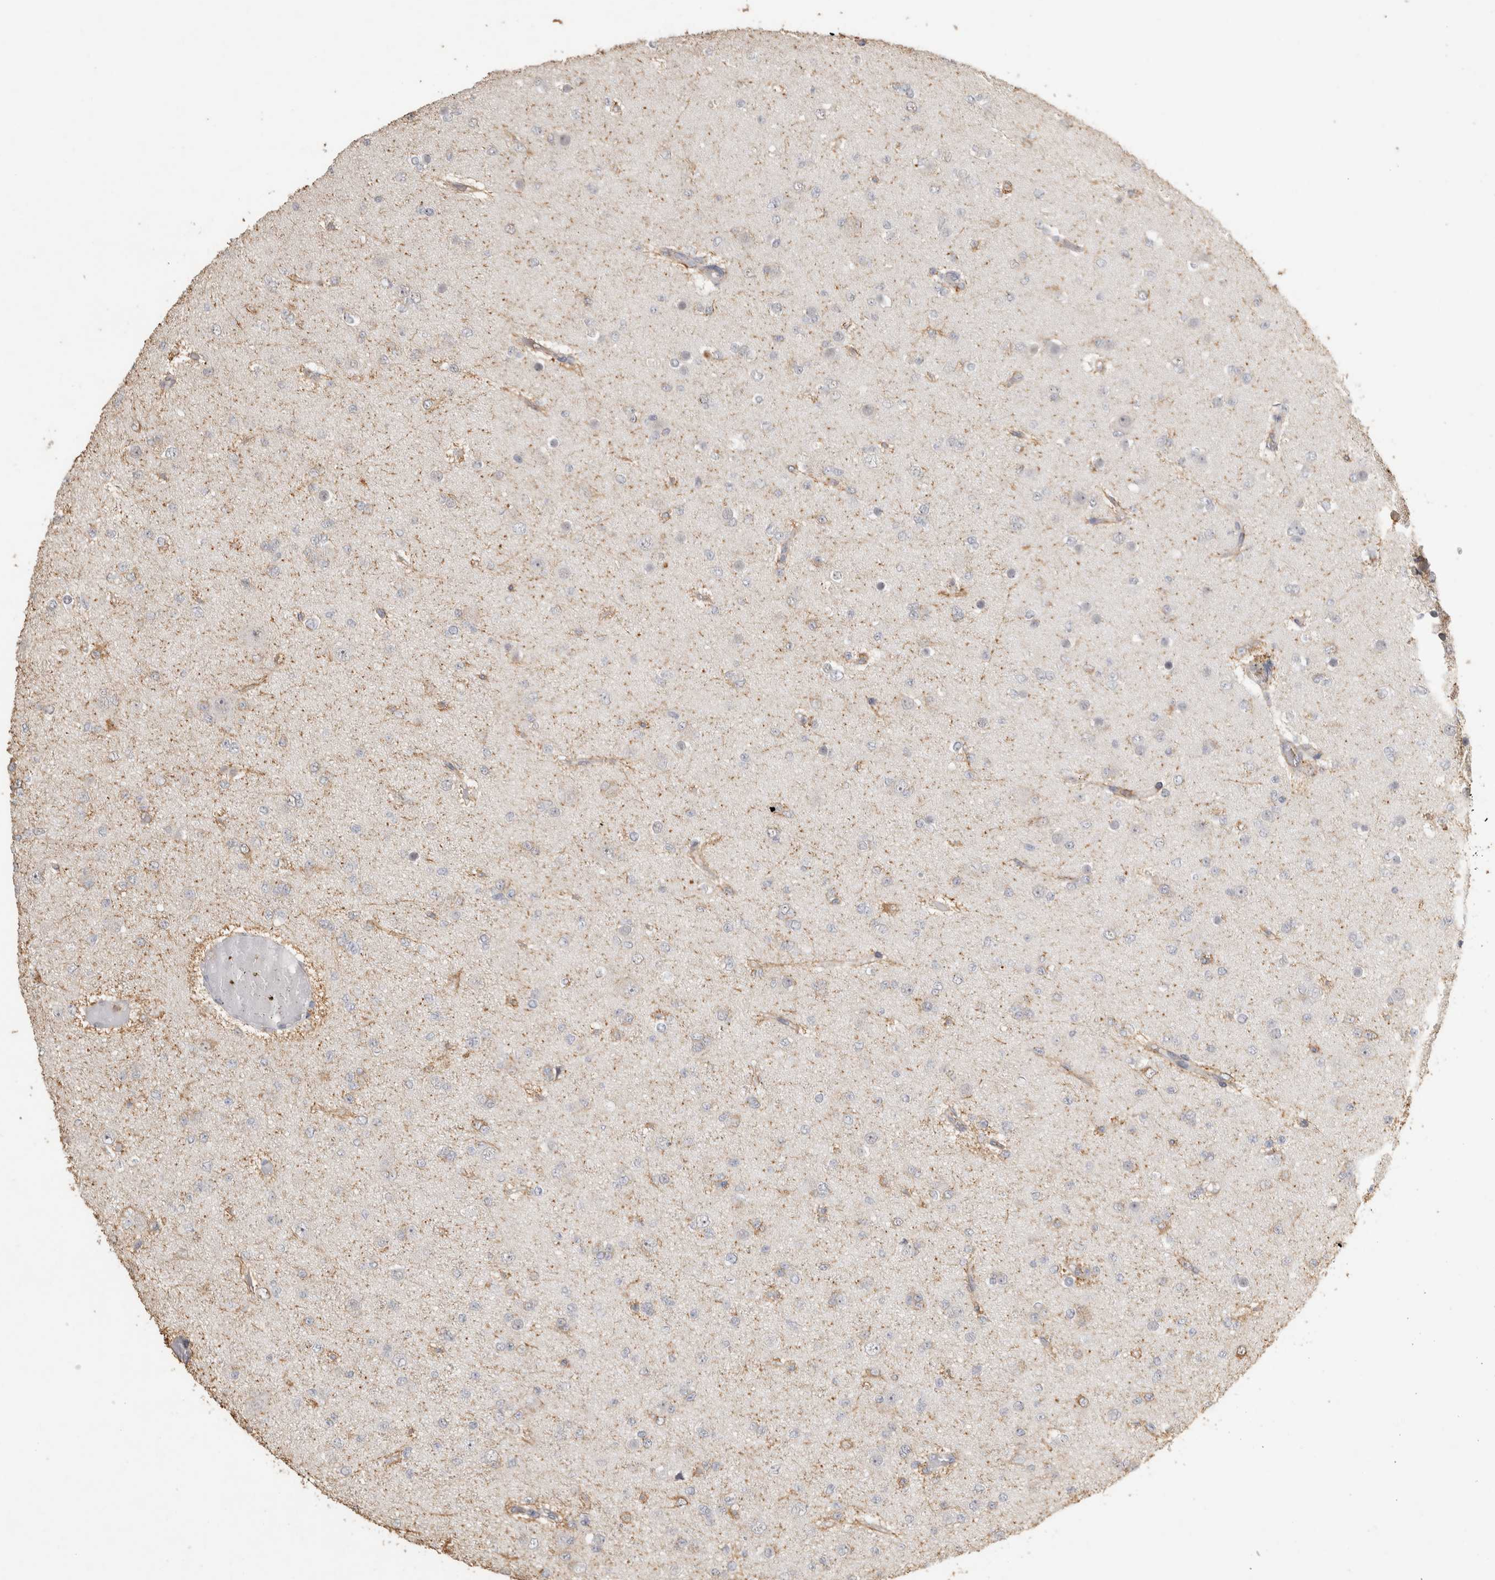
{"staining": {"intensity": "negative", "quantity": "none", "location": "none"}, "tissue": "glioma", "cell_type": "Tumor cells", "image_type": "cancer", "snomed": [{"axis": "morphology", "description": "Glioma, malignant, Low grade"}, {"axis": "topography", "description": "Brain"}], "caption": "This is an immunohistochemistry micrograph of human malignant low-grade glioma. There is no expression in tumor cells.", "gene": "REPS2", "patient": {"sex": "female", "age": 22}}